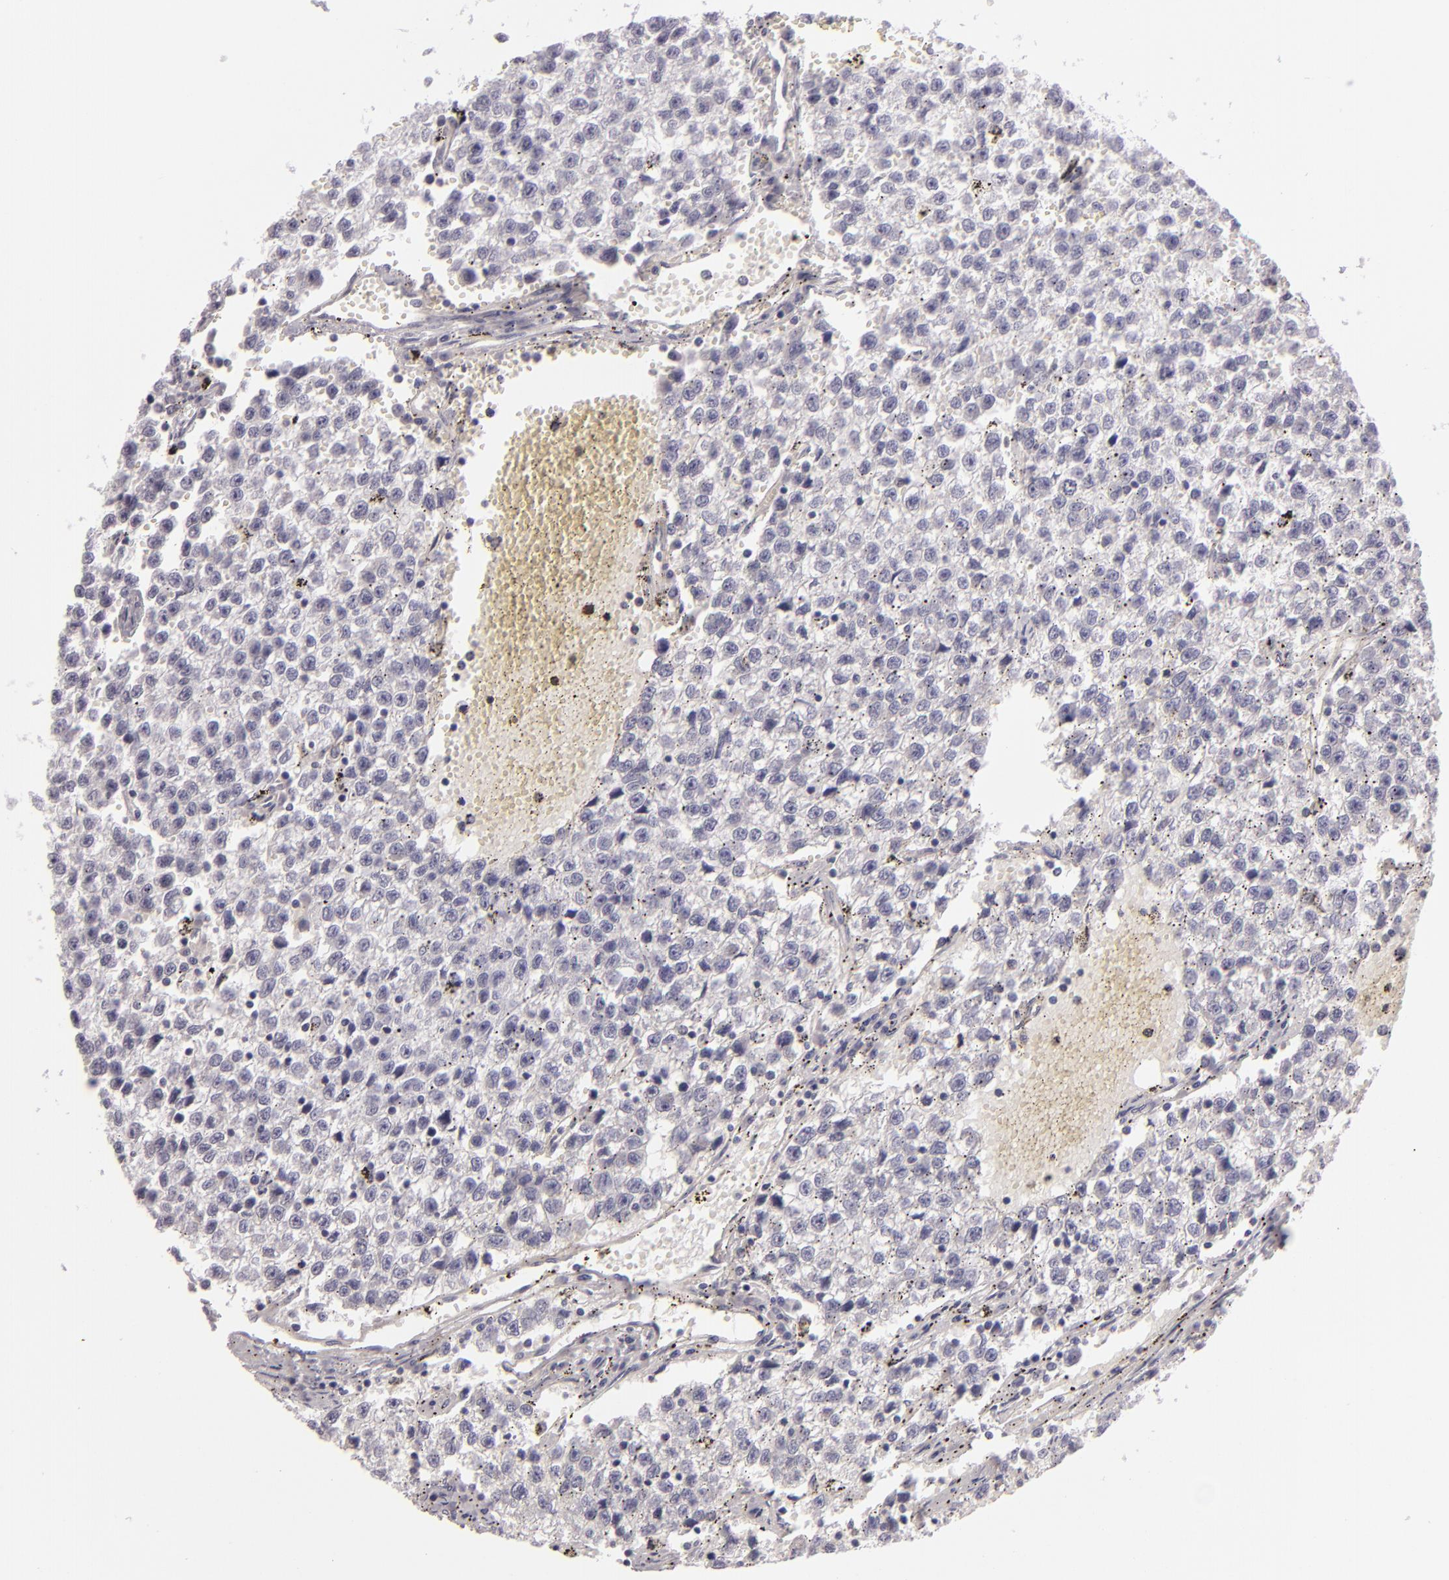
{"staining": {"intensity": "negative", "quantity": "none", "location": "none"}, "tissue": "testis cancer", "cell_type": "Tumor cells", "image_type": "cancer", "snomed": [{"axis": "morphology", "description": "Seminoma, NOS"}, {"axis": "topography", "description": "Testis"}], "caption": "Immunohistochemistry (IHC) of human testis cancer (seminoma) displays no positivity in tumor cells.", "gene": "EGFL6", "patient": {"sex": "male", "age": 35}}